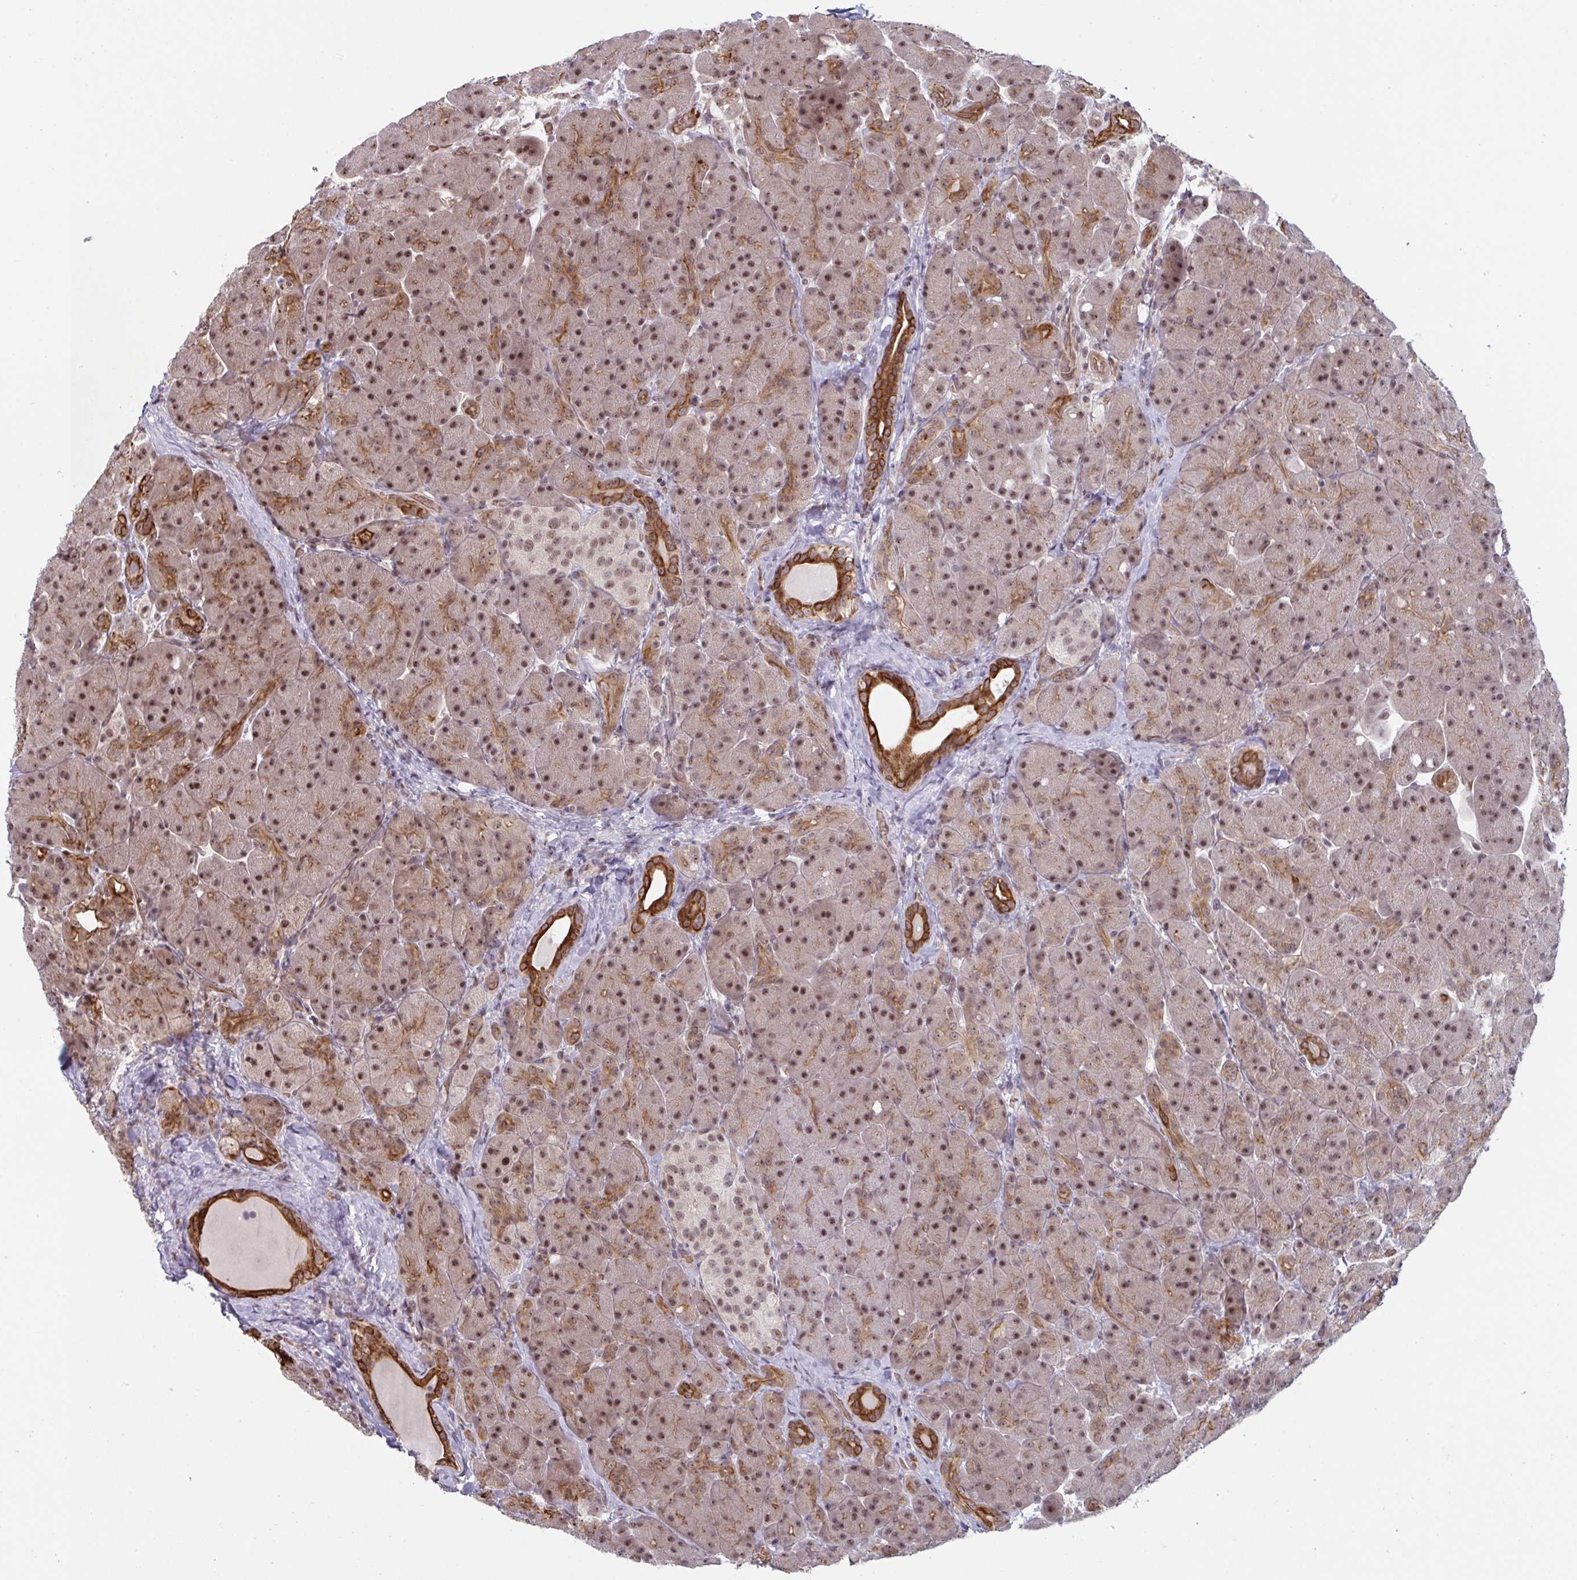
{"staining": {"intensity": "moderate", "quantity": ">75%", "location": "cytoplasmic/membranous,nuclear"}, "tissue": "pancreas", "cell_type": "Exocrine glandular cells", "image_type": "normal", "snomed": [{"axis": "morphology", "description": "Normal tissue, NOS"}, {"axis": "topography", "description": "Pancreas"}], "caption": "A medium amount of moderate cytoplasmic/membranous,nuclear staining is seen in about >75% of exocrine glandular cells in normal pancreas.", "gene": "NLRP13", "patient": {"sex": "male", "age": 55}}